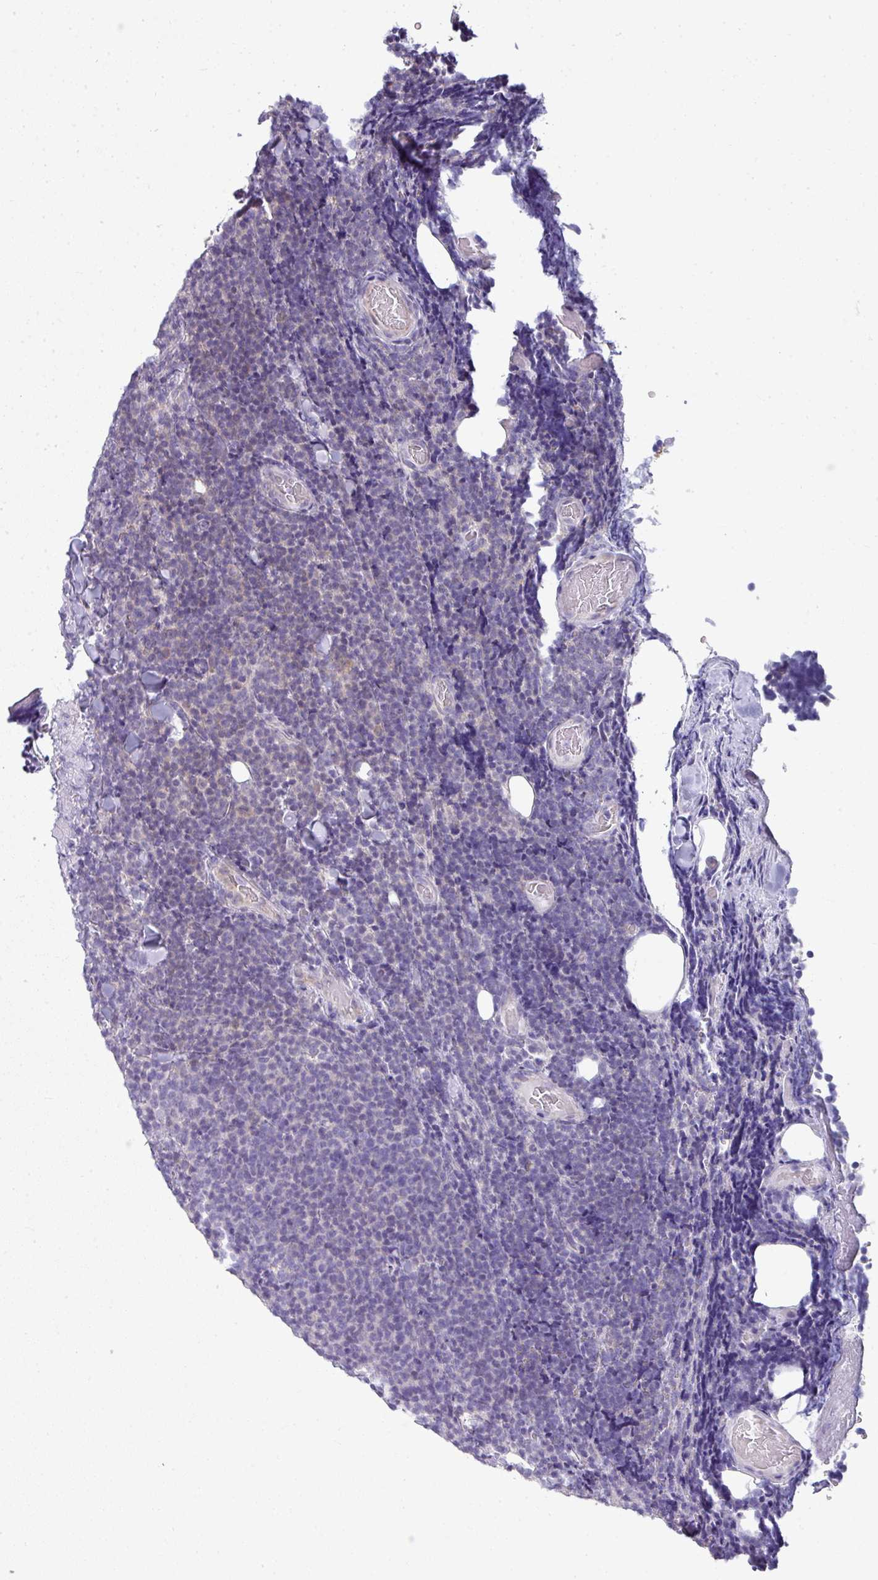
{"staining": {"intensity": "negative", "quantity": "none", "location": "none"}, "tissue": "lymphoma", "cell_type": "Tumor cells", "image_type": "cancer", "snomed": [{"axis": "morphology", "description": "Malignant lymphoma, non-Hodgkin's type, Low grade"}, {"axis": "topography", "description": "Lymph node"}], "caption": "Lymphoma stained for a protein using immunohistochemistry (IHC) exhibits no positivity tumor cells.", "gene": "STAT5A", "patient": {"sex": "male", "age": 66}}